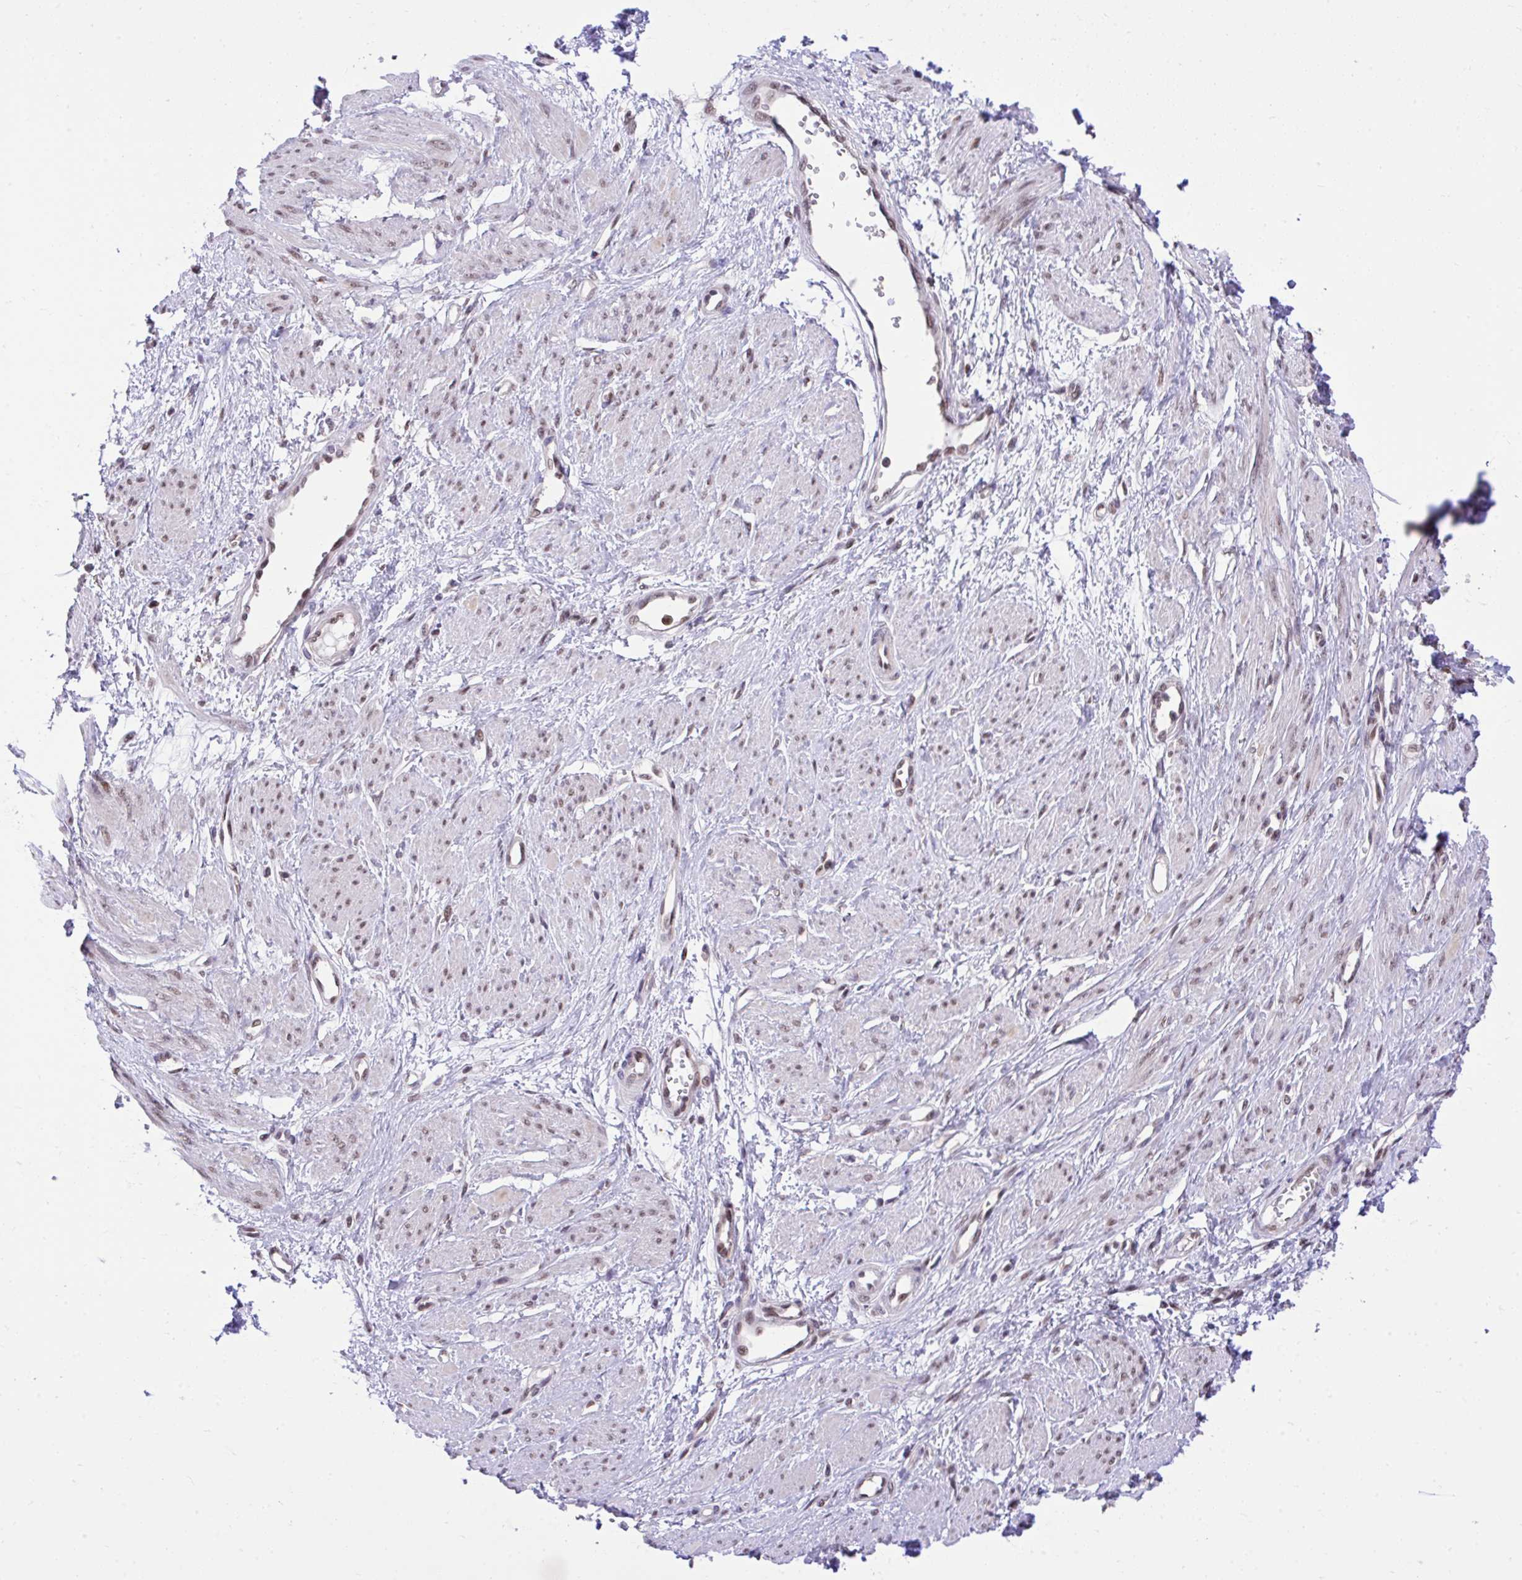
{"staining": {"intensity": "moderate", "quantity": "25%-75%", "location": "nuclear"}, "tissue": "smooth muscle", "cell_type": "Smooth muscle cells", "image_type": "normal", "snomed": [{"axis": "morphology", "description": "Normal tissue, NOS"}, {"axis": "topography", "description": "Smooth muscle"}, {"axis": "topography", "description": "Uterus"}], "caption": "Smooth muscle cells demonstrate moderate nuclear staining in approximately 25%-75% of cells in unremarkable smooth muscle. The protein is shown in brown color, while the nuclei are stained blue.", "gene": "GLIS3", "patient": {"sex": "female", "age": 39}}